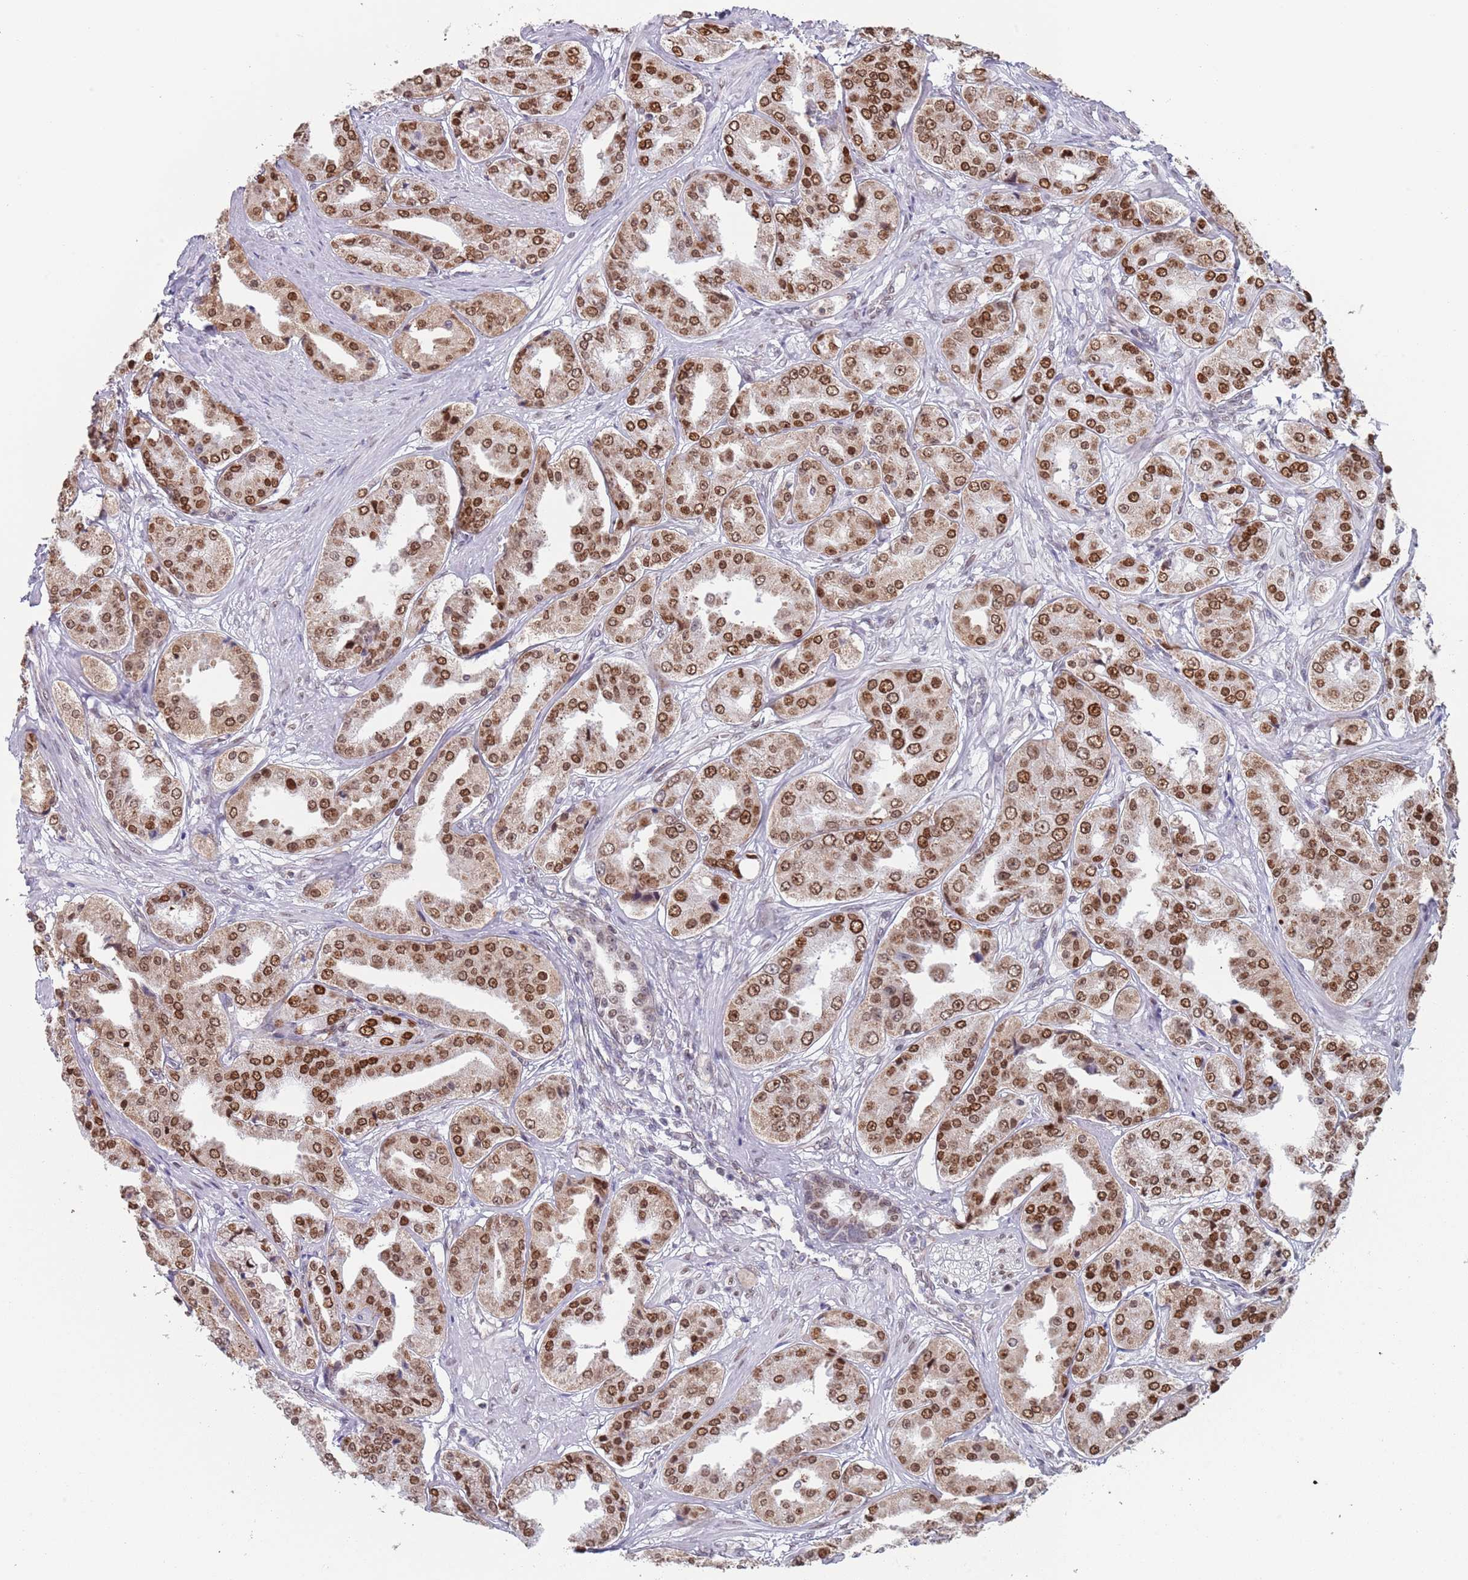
{"staining": {"intensity": "moderate", "quantity": ">75%", "location": "nuclear"}, "tissue": "prostate cancer", "cell_type": "Tumor cells", "image_type": "cancer", "snomed": [{"axis": "morphology", "description": "Adenocarcinoma, High grade"}, {"axis": "topography", "description": "Prostate"}], "caption": "Approximately >75% of tumor cells in human prostate cancer (adenocarcinoma (high-grade)) show moderate nuclear protein positivity as visualized by brown immunohistochemical staining.", "gene": "MFSD12", "patient": {"sex": "male", "age": 63}}